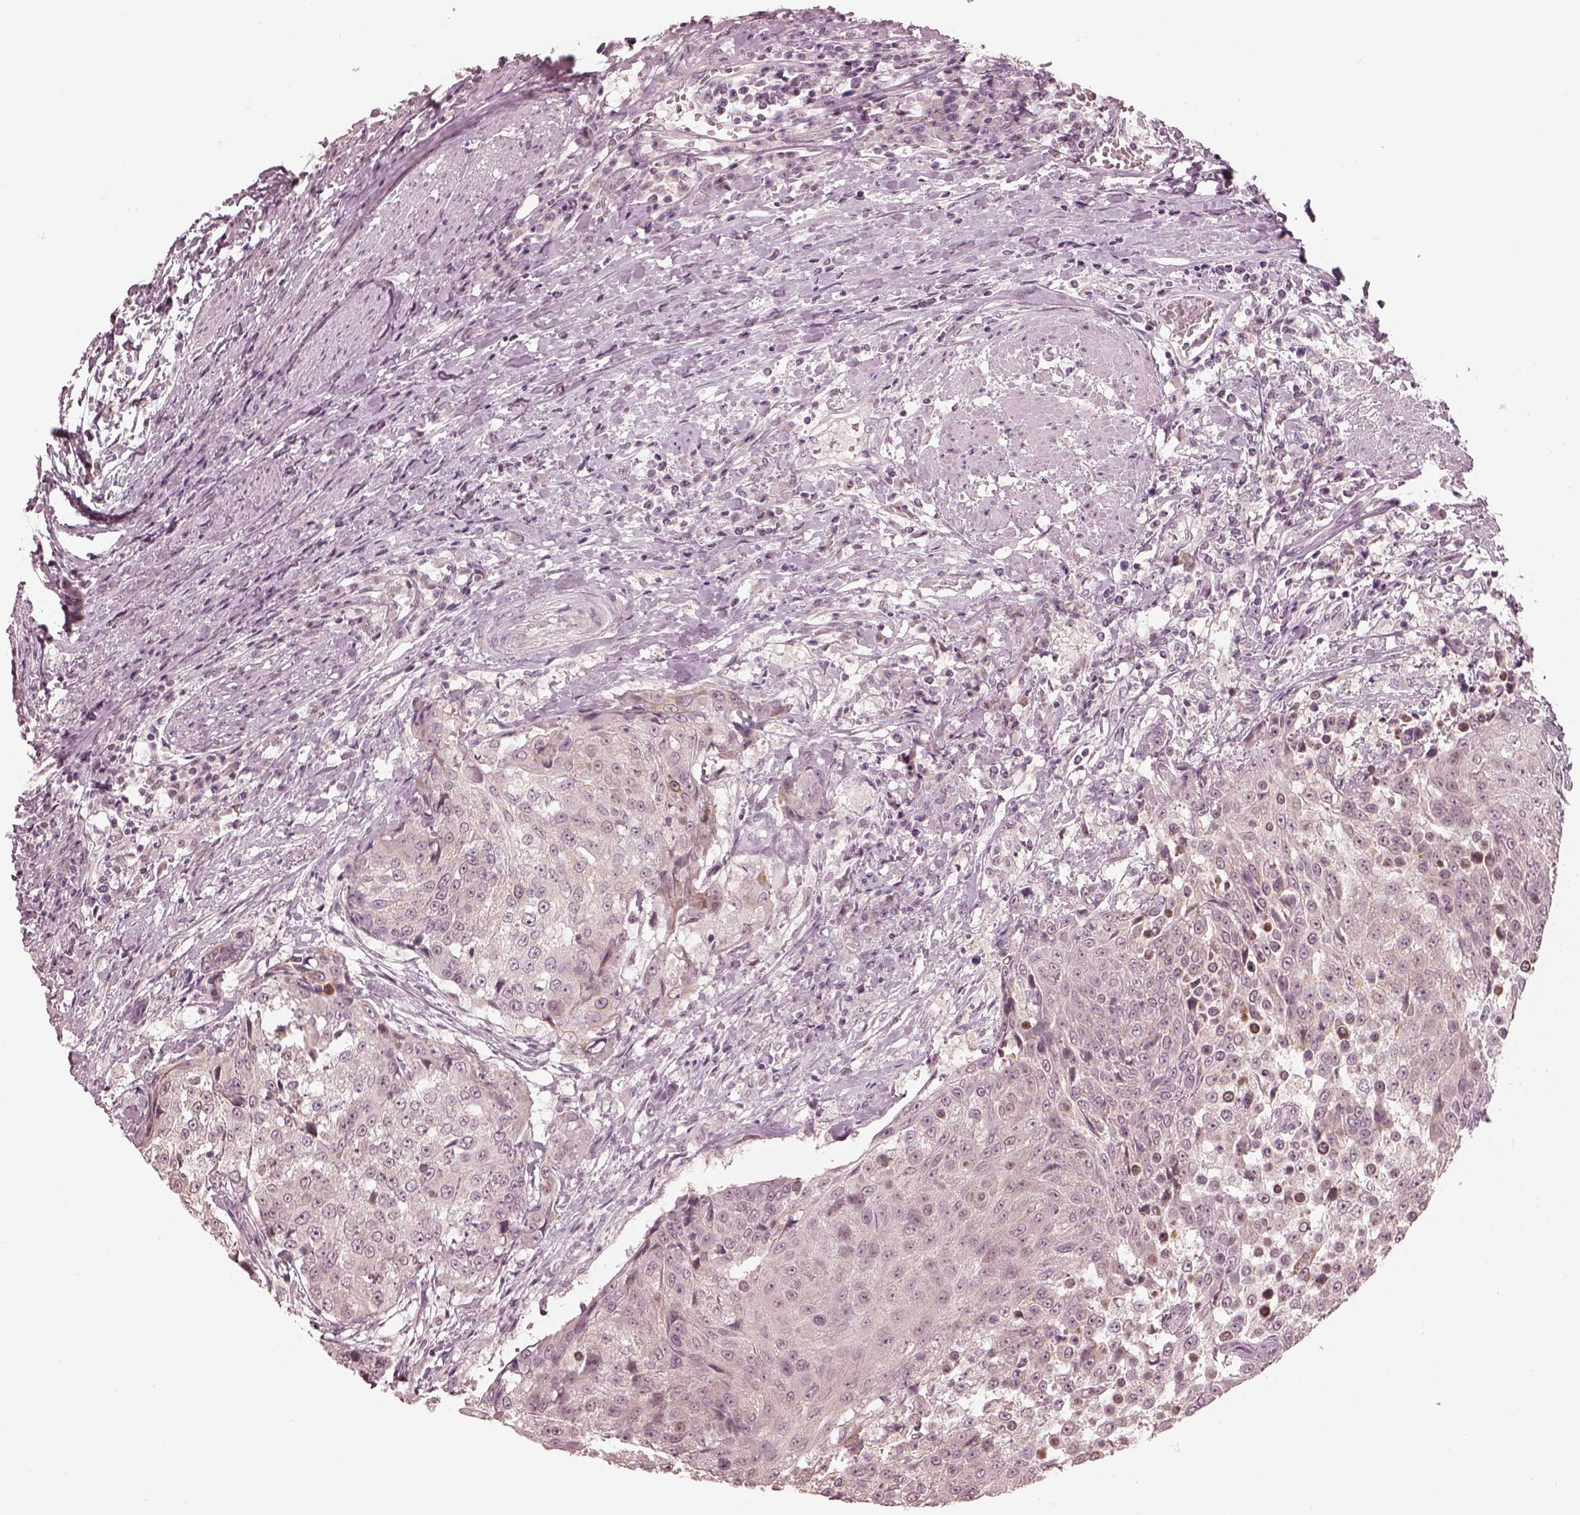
{"staining": {"intensity": "negative", "quantity": "none", "location": "none"}, "tissue": "urothelial cancer", "cell_type": "Tumor cells", "image_type": "cancer", "snomed": [{"axis": "morphology", "description": "Urothelial carcinoma, High grade"}, {"axis": "topography", "description": "Urinary bladder"}], "caption": "Image shows no significant protein positivity in tumor cells of urothelial cancer.", "gene": "IQCG", "patient": {"sex": "female", "age": 63}}